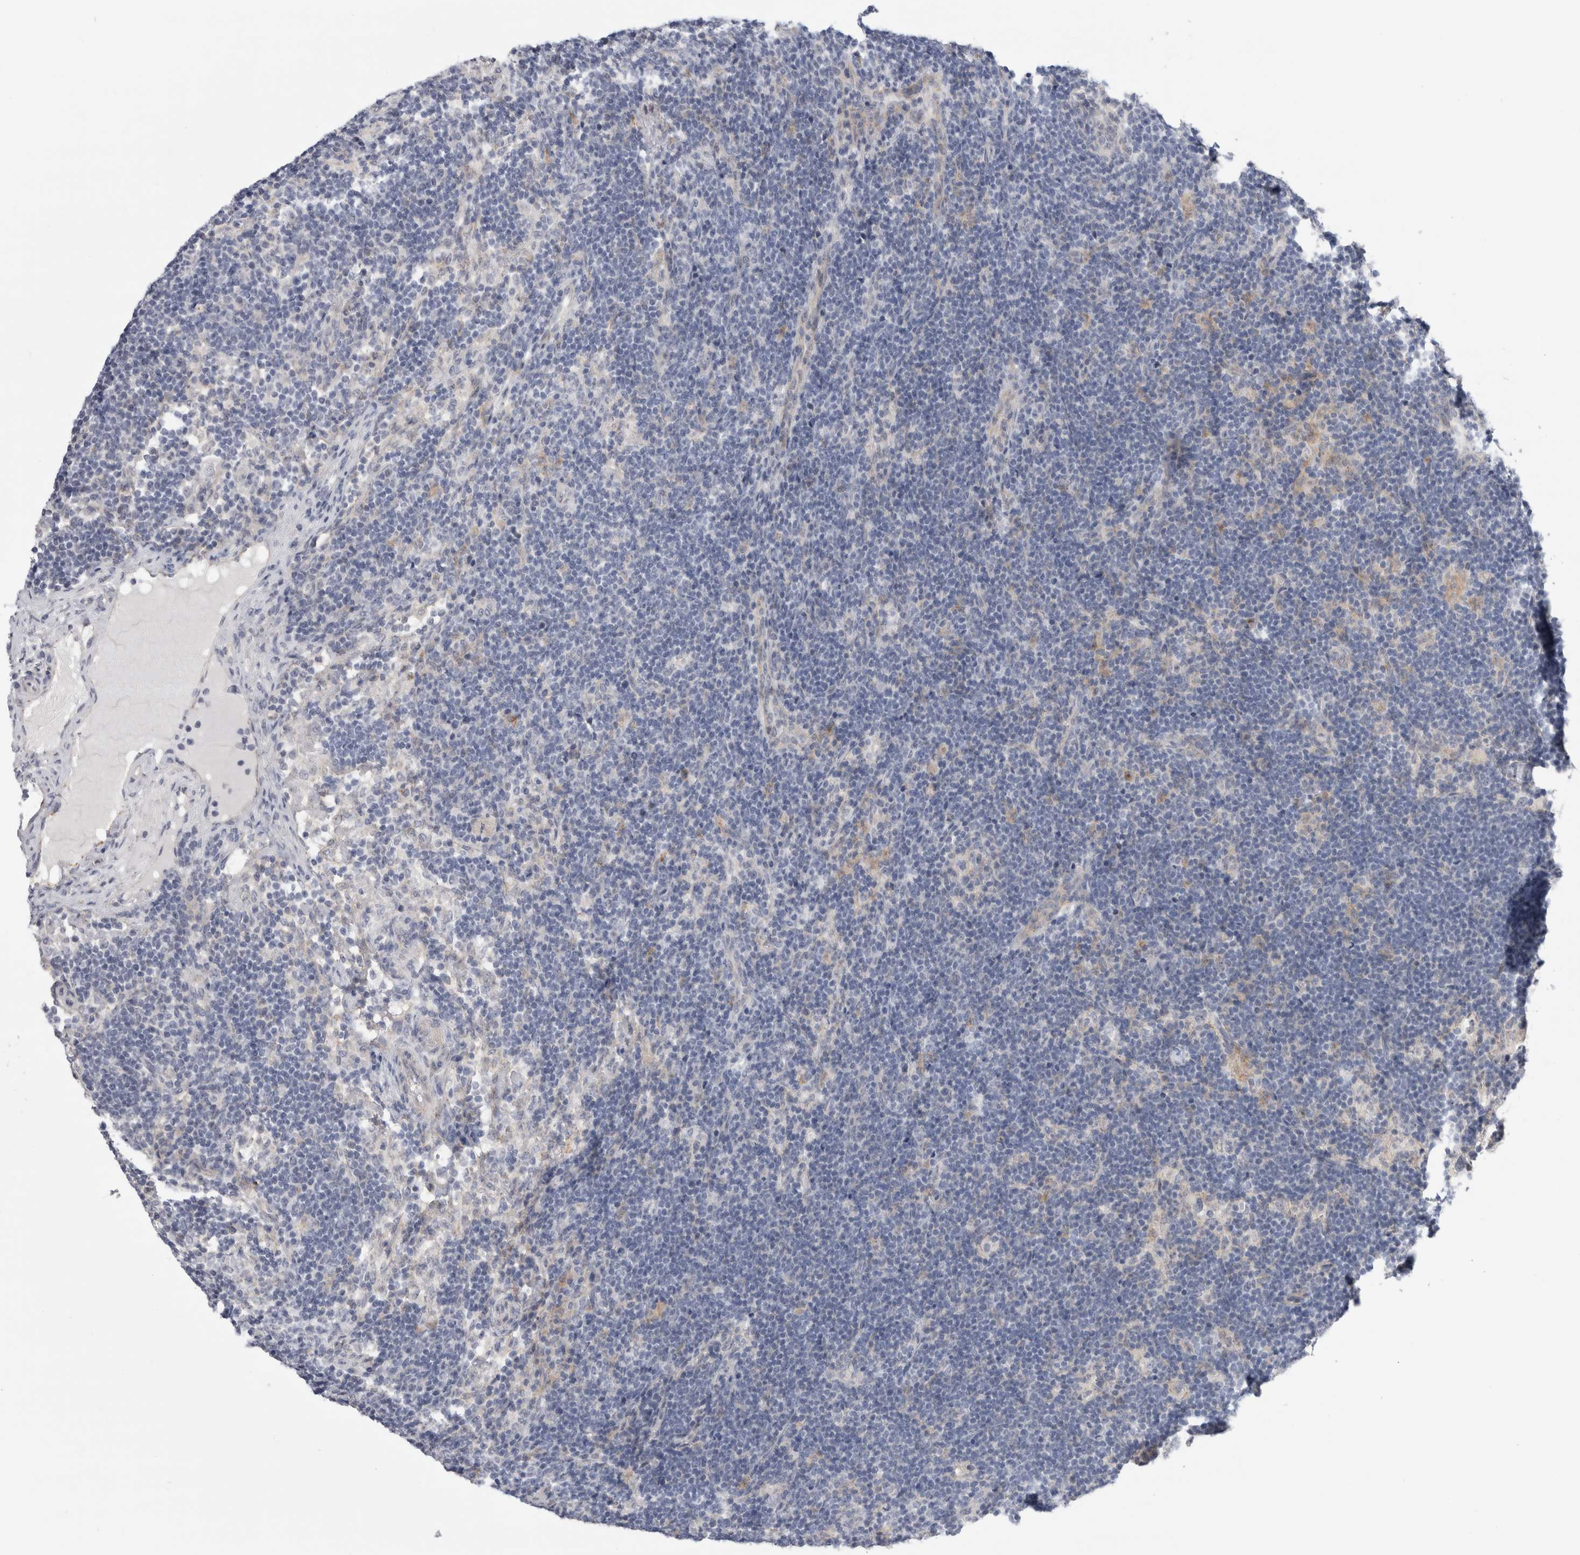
{"staining": {"intensity": "weak", "quantity": "<25%", "location": "cytoplasmic/membranous"}, "tissue": "lymph node", "cell_type": "Germinal center cells", "image_type": "normal", "snomed": [{"axis": "morphology", "description": "Normal tissue, NOS"}, {"axis": "topography", "description": "Lymph node"}], "caption": "Immunohistochemistry histopathology image of benign lymph node: human lymph node stained with DAB (3,3'-diaminobenzidine) exhibits no significant protein staining in germinal center cells. The staining is performed using DAB (3,3'-diaminobenzidine) brown chromogen with nuclei counter-stained in using hematoxylin.", "gene": "VANGL1", "patient": {"sex": "female", "age": 22}}